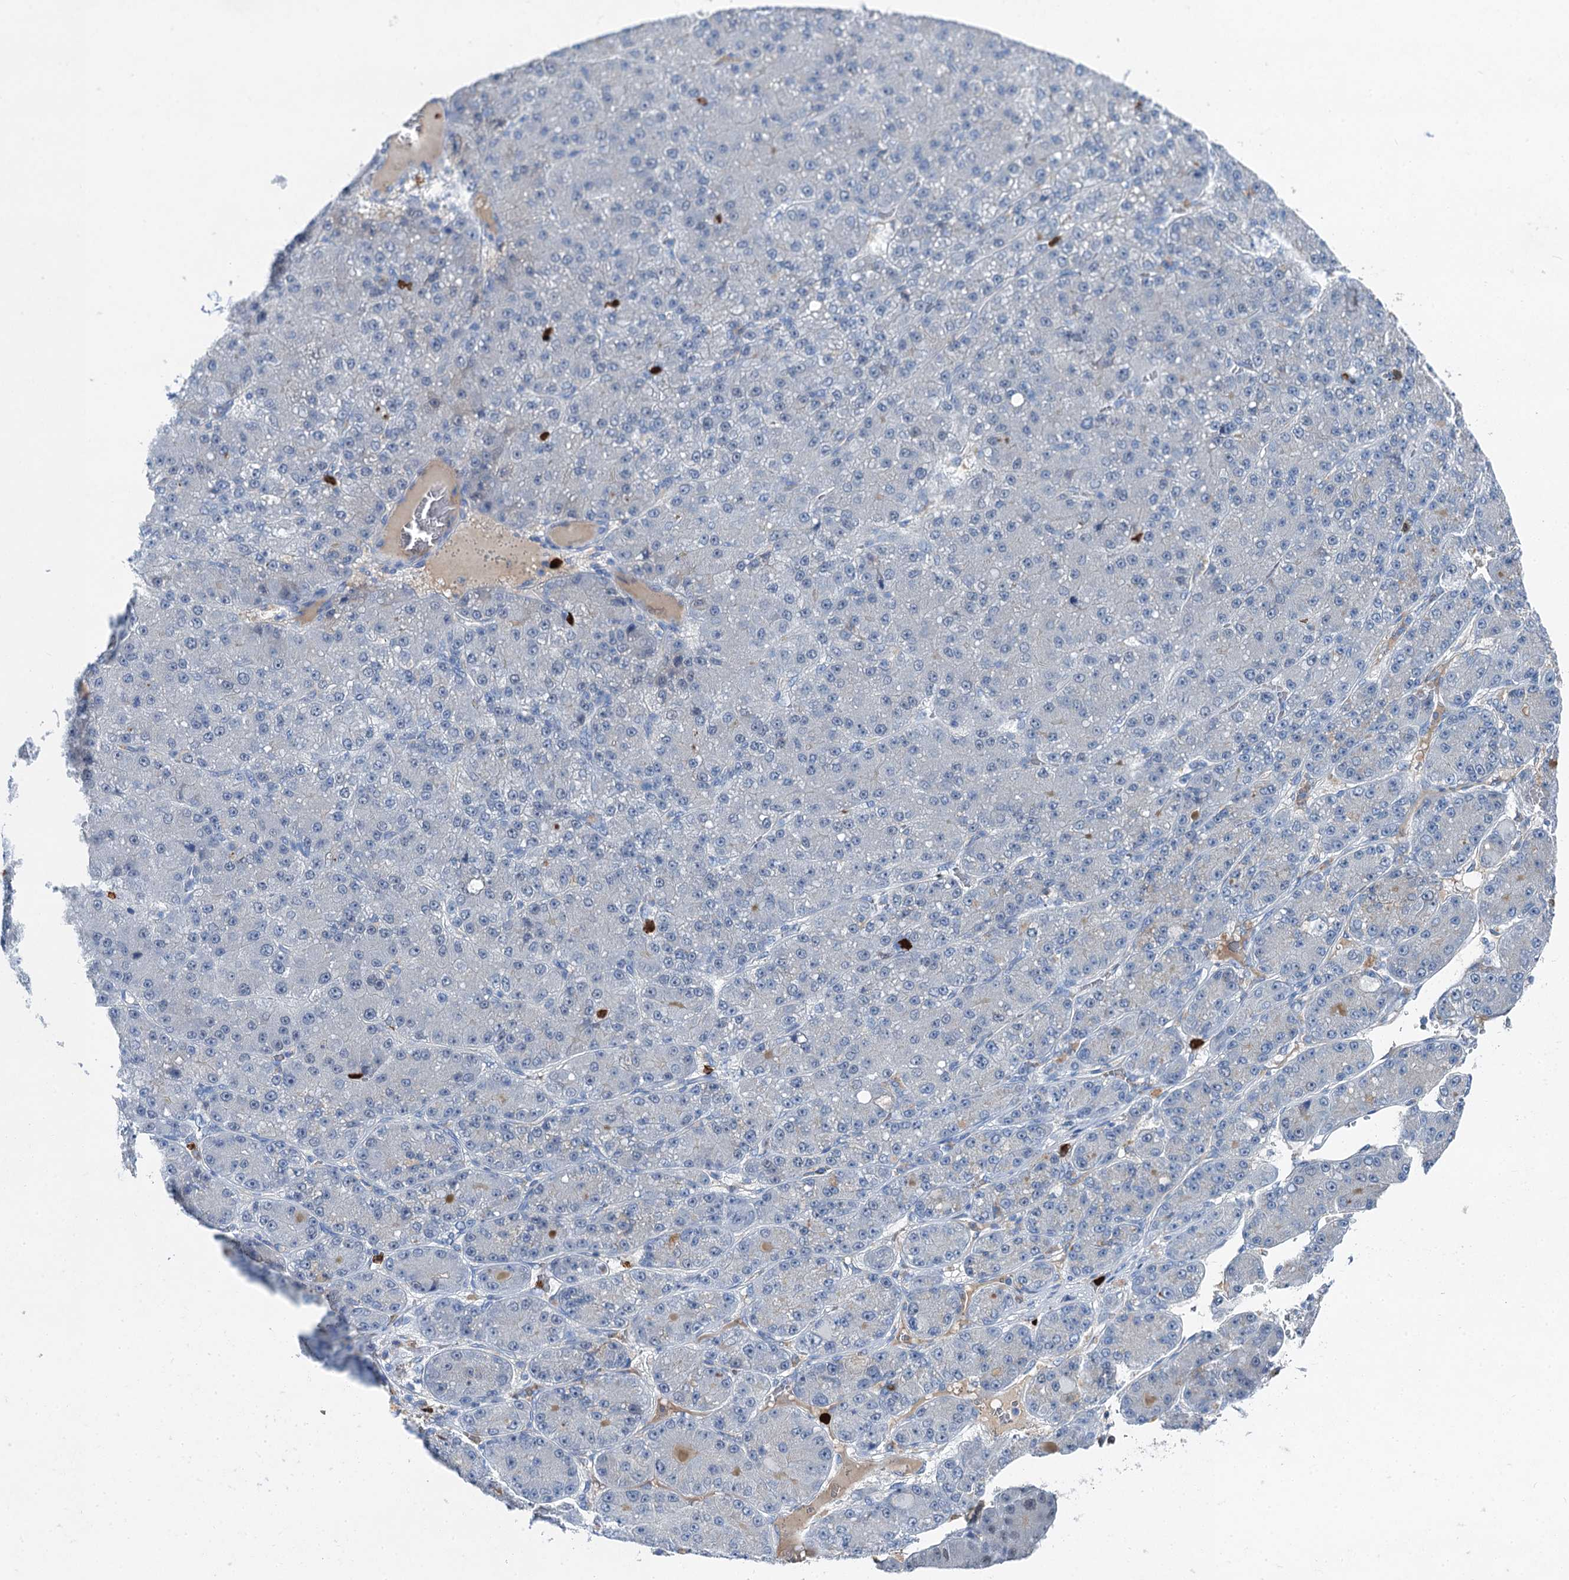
{"staining": {"intensity": "negative", "quantity": "none", "location": "none"}, "tissue": "liver cancer", "cell_type": "Tumor cells", "image_type": "cancer", "snomed": [{"axis": "morphology", "description": "Carcinoma, Hepatocellular, NOS"}, {"axis": "topography", "description": "Liver"}], "caption": "Immunohistochemical staining of human liver cancer demonstrates no significant staining in tumor cells. (DAB (3,3'-diaminobenzidine) immunohistochemistry visualized using brightfield microscopy, high magnification).", "gene": "OTOA", "patient": {"sex": "male", "age": 67}}